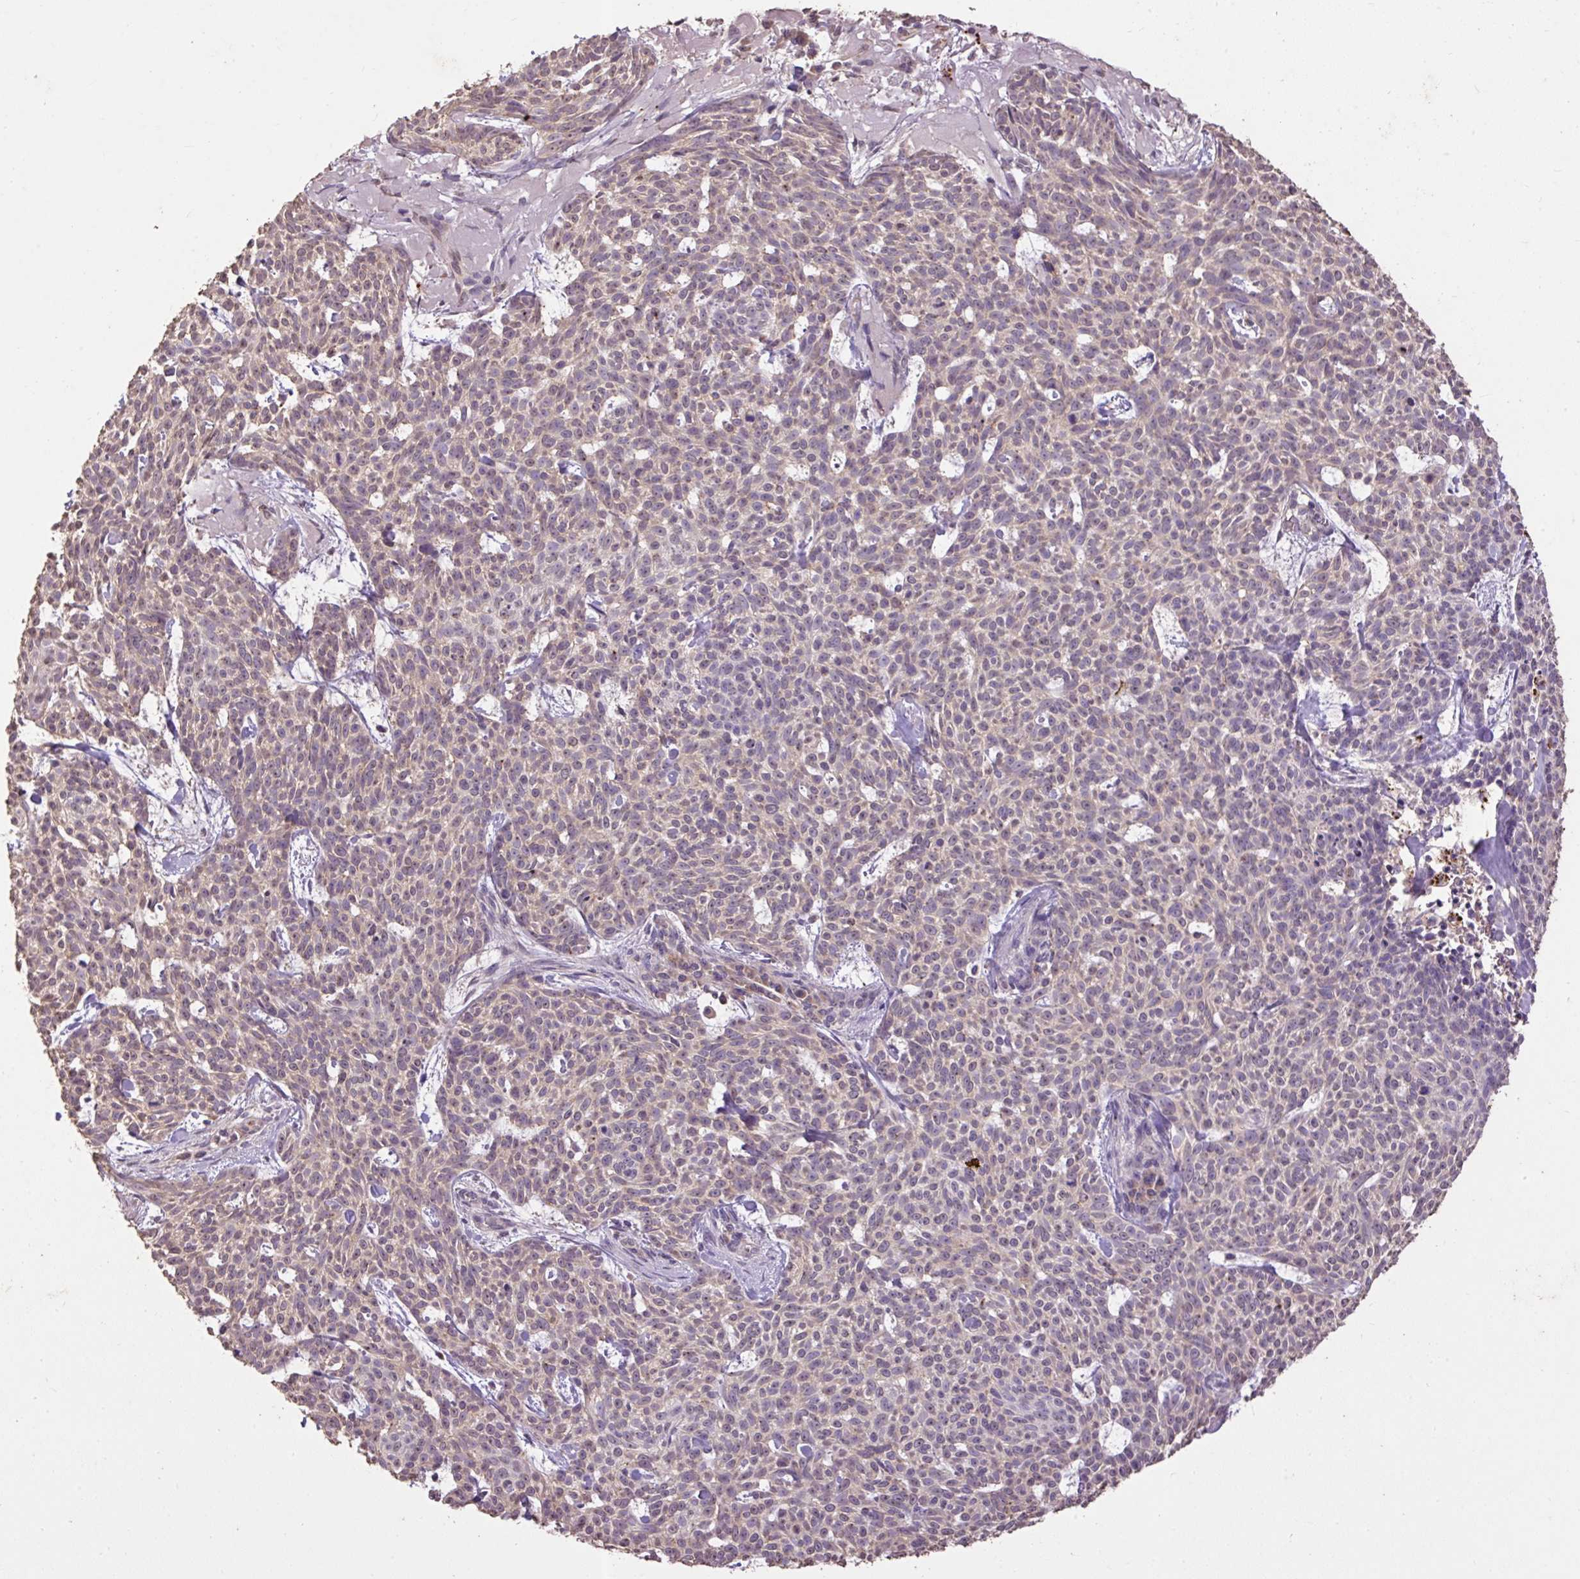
{"staining": {"intensity": "weak", "quantity": "25%-75%", "location": "cytoplasmic/membranous"}, "tissue": "skin cancer", "cell_type": "Tumor cells", "image_type": "cancer", "snomed": [{"axis": "morphology", "description": "Basal cell carcinoma"}, {"axis": "topography", "description": "Skin"}], "caption": "Protein staining exhibits weak cytoplasmic/membranous staining in approximately 25%-75% of tumor cells in basal cell carcinoma (skin).", "gene": "LRTM2", "patient": {"sex": "female", "age": 93}}